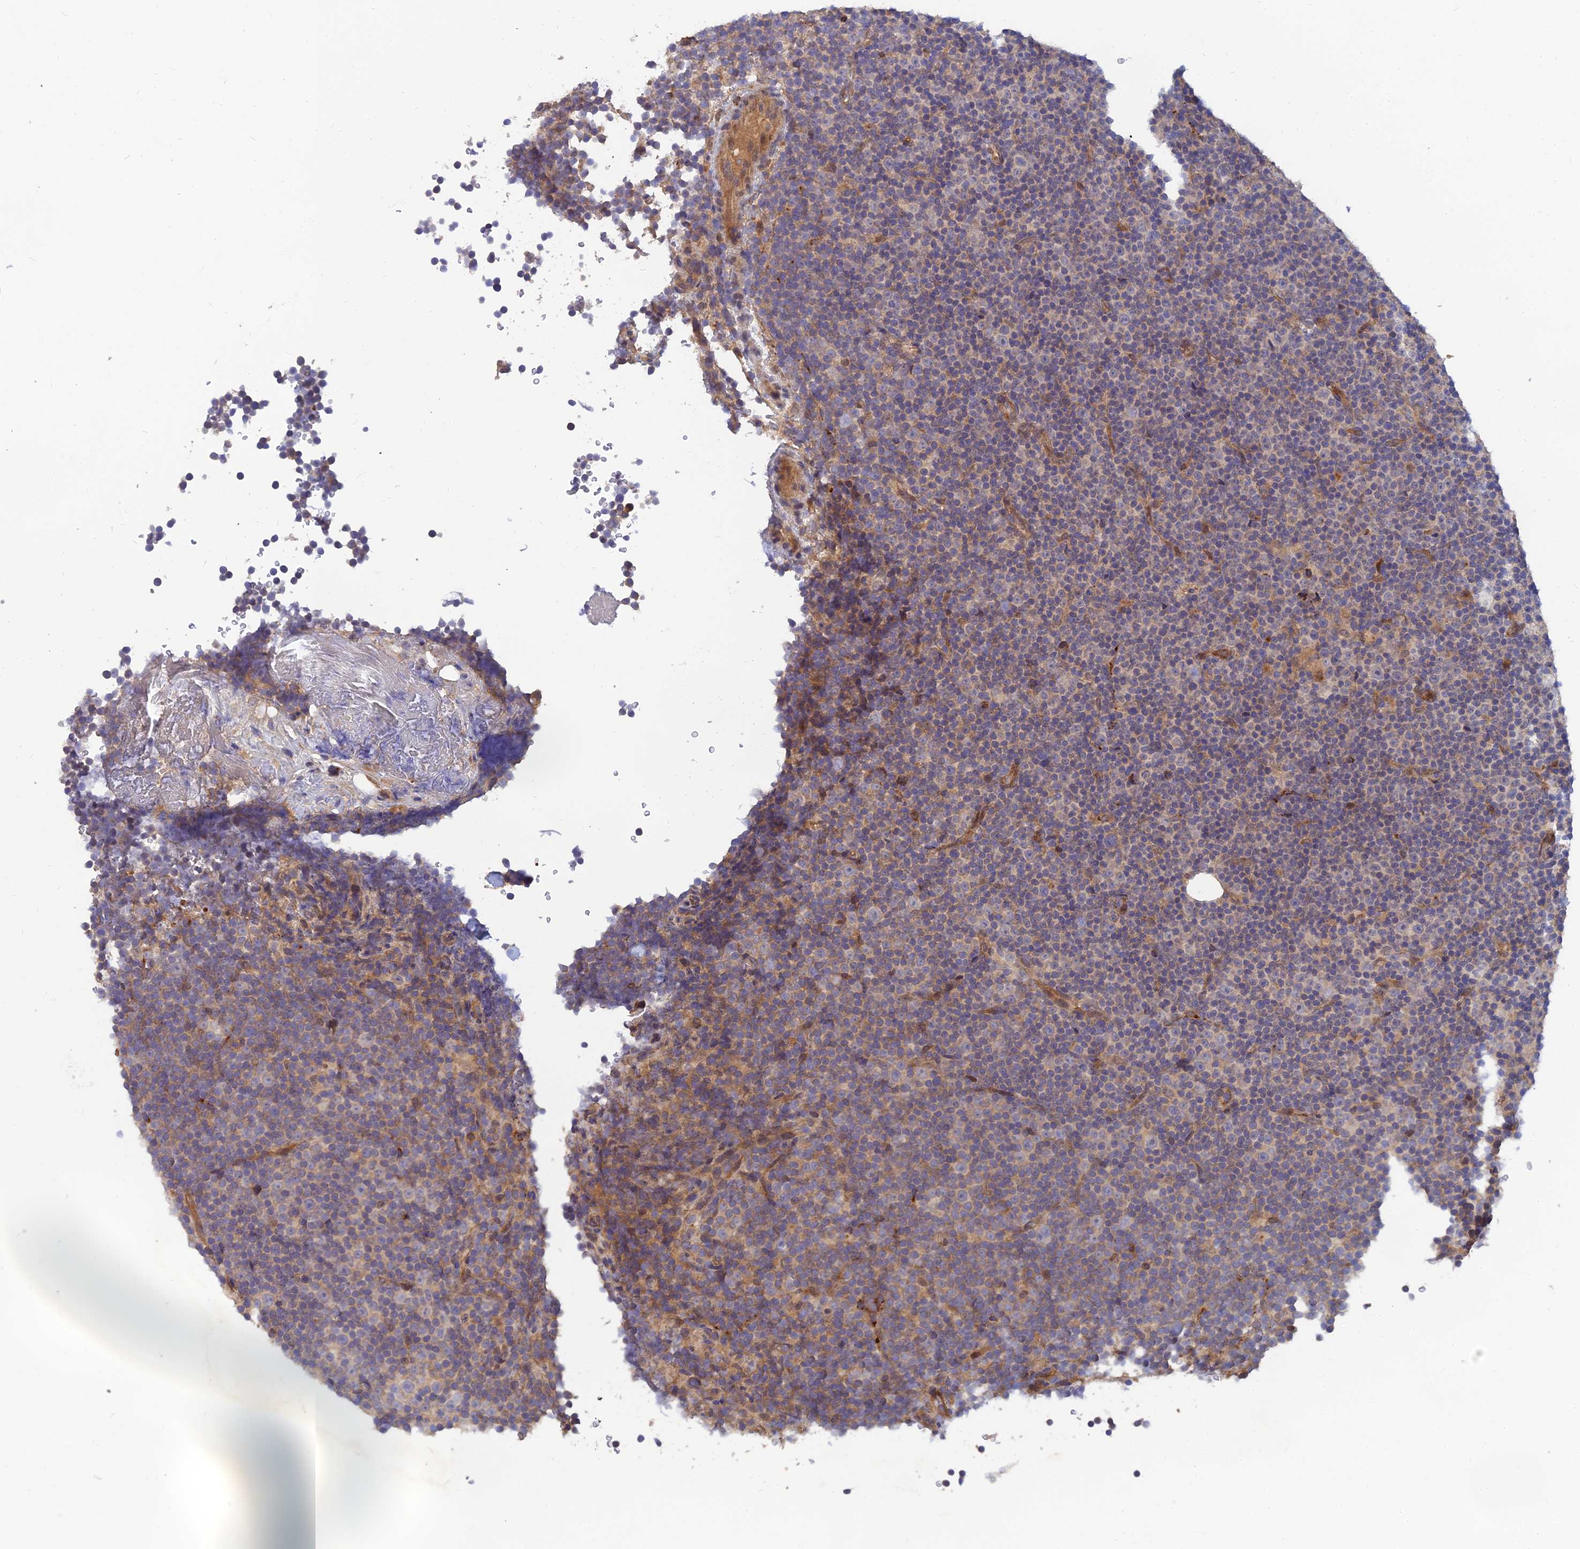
{"staining": {"intensity": "negative", "quantity": "none", "location": "none"}, "tissue": "lymphoma", "cell_type": "Tumor cells", "image_type": "cancer", "snomed": [{"axis": "morphology", "description": "Malignant lymphoma, non-Hodgkin's type, Low grade"}, {"axis": "topography", "description": "Lymph node"}], "caption": "Immunohistochemistry of malignant lymphoma, non-Hodgkin's type (low-grade) demonstrates no expression in tumor cells.", "gene": "FAM151B", "patient": {"sex": "female", "age": 67}}